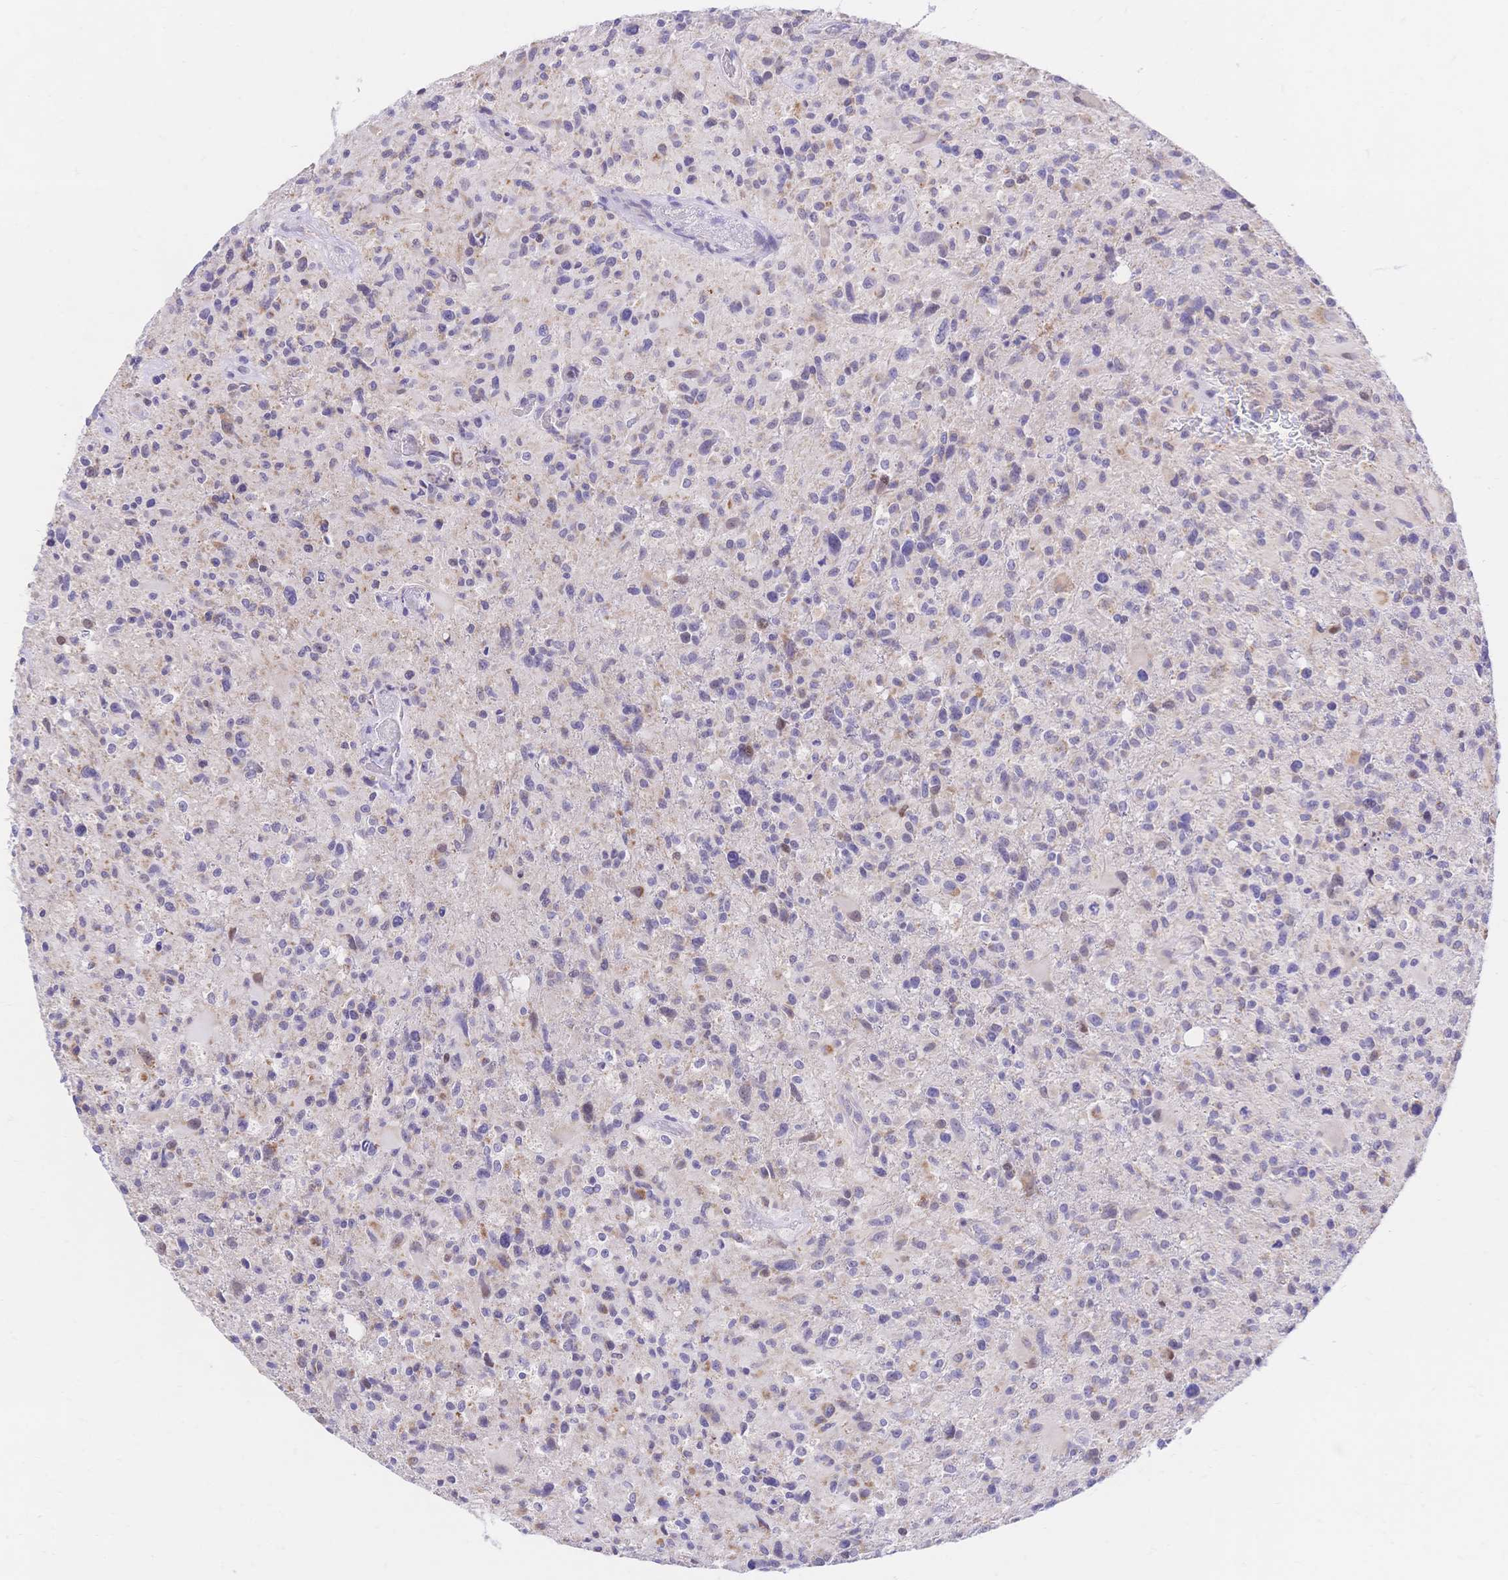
{"staining": {"intensity": "negative", "quantity": "none", "location": "none"}, "tissue": "glioma", "cell_type": "Tumor cells", "image_type": "cancer", "snomed": [{"axis": "morphology", "description": "Glioma, malignant, High grade"}, {"axis": "topography", "description": "Brain"}], "caption": "Immunohistochemical staining of human malignant high-grade glioma exhibits no significant staining in tumor cells. The staining was performed using DAB to visualize the protein expression in brown, while the nuclei were stained in blue with hematoxylin (Magnification: 20x).", "gene": "CLEC18B", "patient": {"sex": "male", "age": 63}}